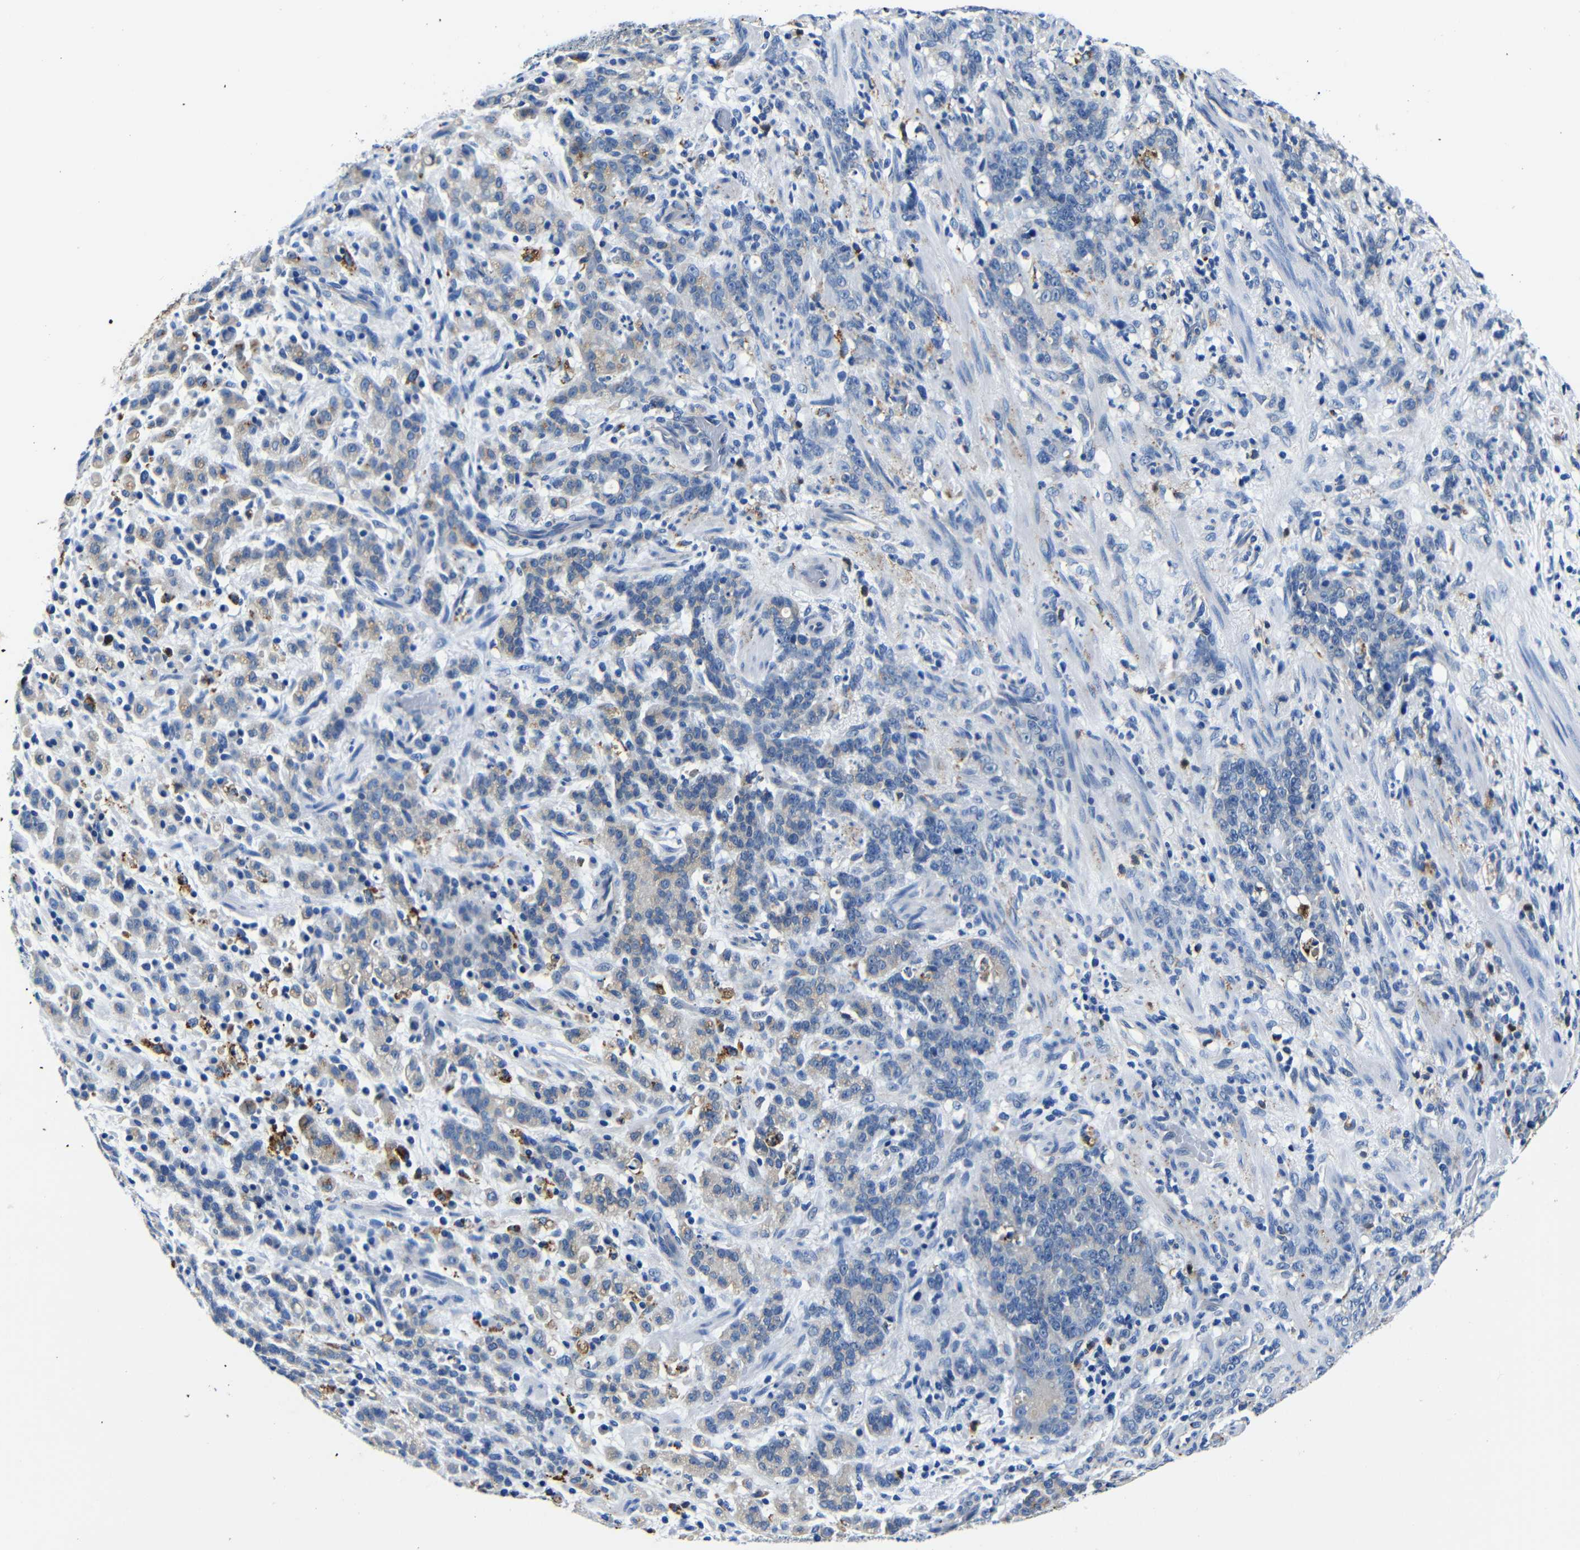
{"staining": {"intensity": "weak", "quantity": "25%-75%", "location": "cytoplasmic/membranous"}, "tissue": "stomach cancer", "cell_type": "Tumor cells", "image_type": "cancer", "snomed": [{"axis": "morphology", "description": "Adenocarcinoma, NOS"}, {"axis": "topography", "description": "Stomach, lower"}], "caption": "Stomach cancer (adenocarcinoma) stained with a protein marker demonstrates weak staining in tumor cells.", "gene": "GIMAP2", "patient": {"sex": "male", "age": 88}}